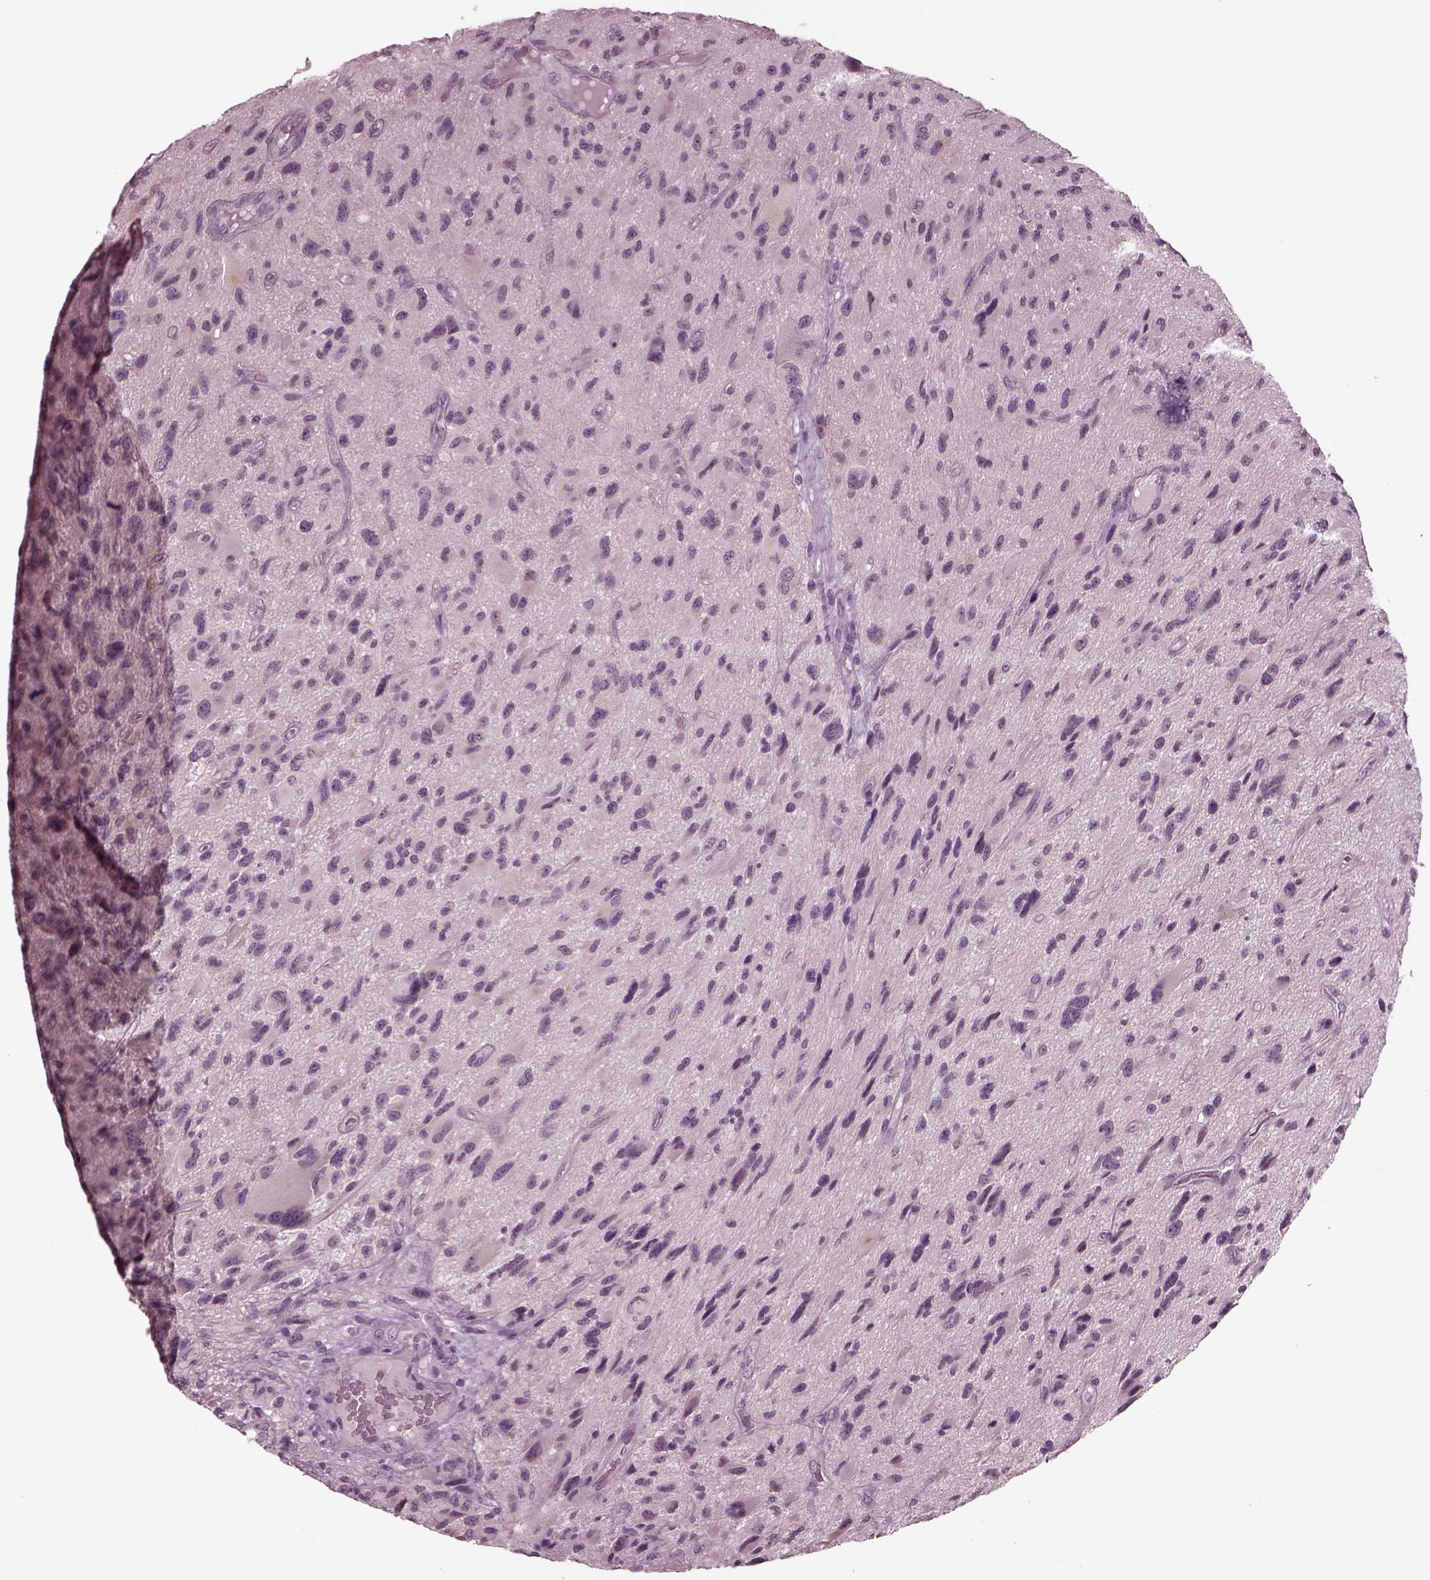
{"staining": {"intensity": "negative", "quantity": "none", "location": "none"}, "tissue": "glioma", "cell_type": "Tumor cells", "image_type": "cancer", "snomed": [{"axis": "morphology", "description": "Glioma, malignant, NOS"}, {"axis": "morphology", "description": "Glioma, malignant, High grade"}, {"axis": "topography", "description": "Brain"}], "caption": "The photomicrograph demonstrates no significant expression in tumor cells of malignant glioma (high-grade).", "gene": "CLCN4", "patient": {"sex": "female", "age": 71}}